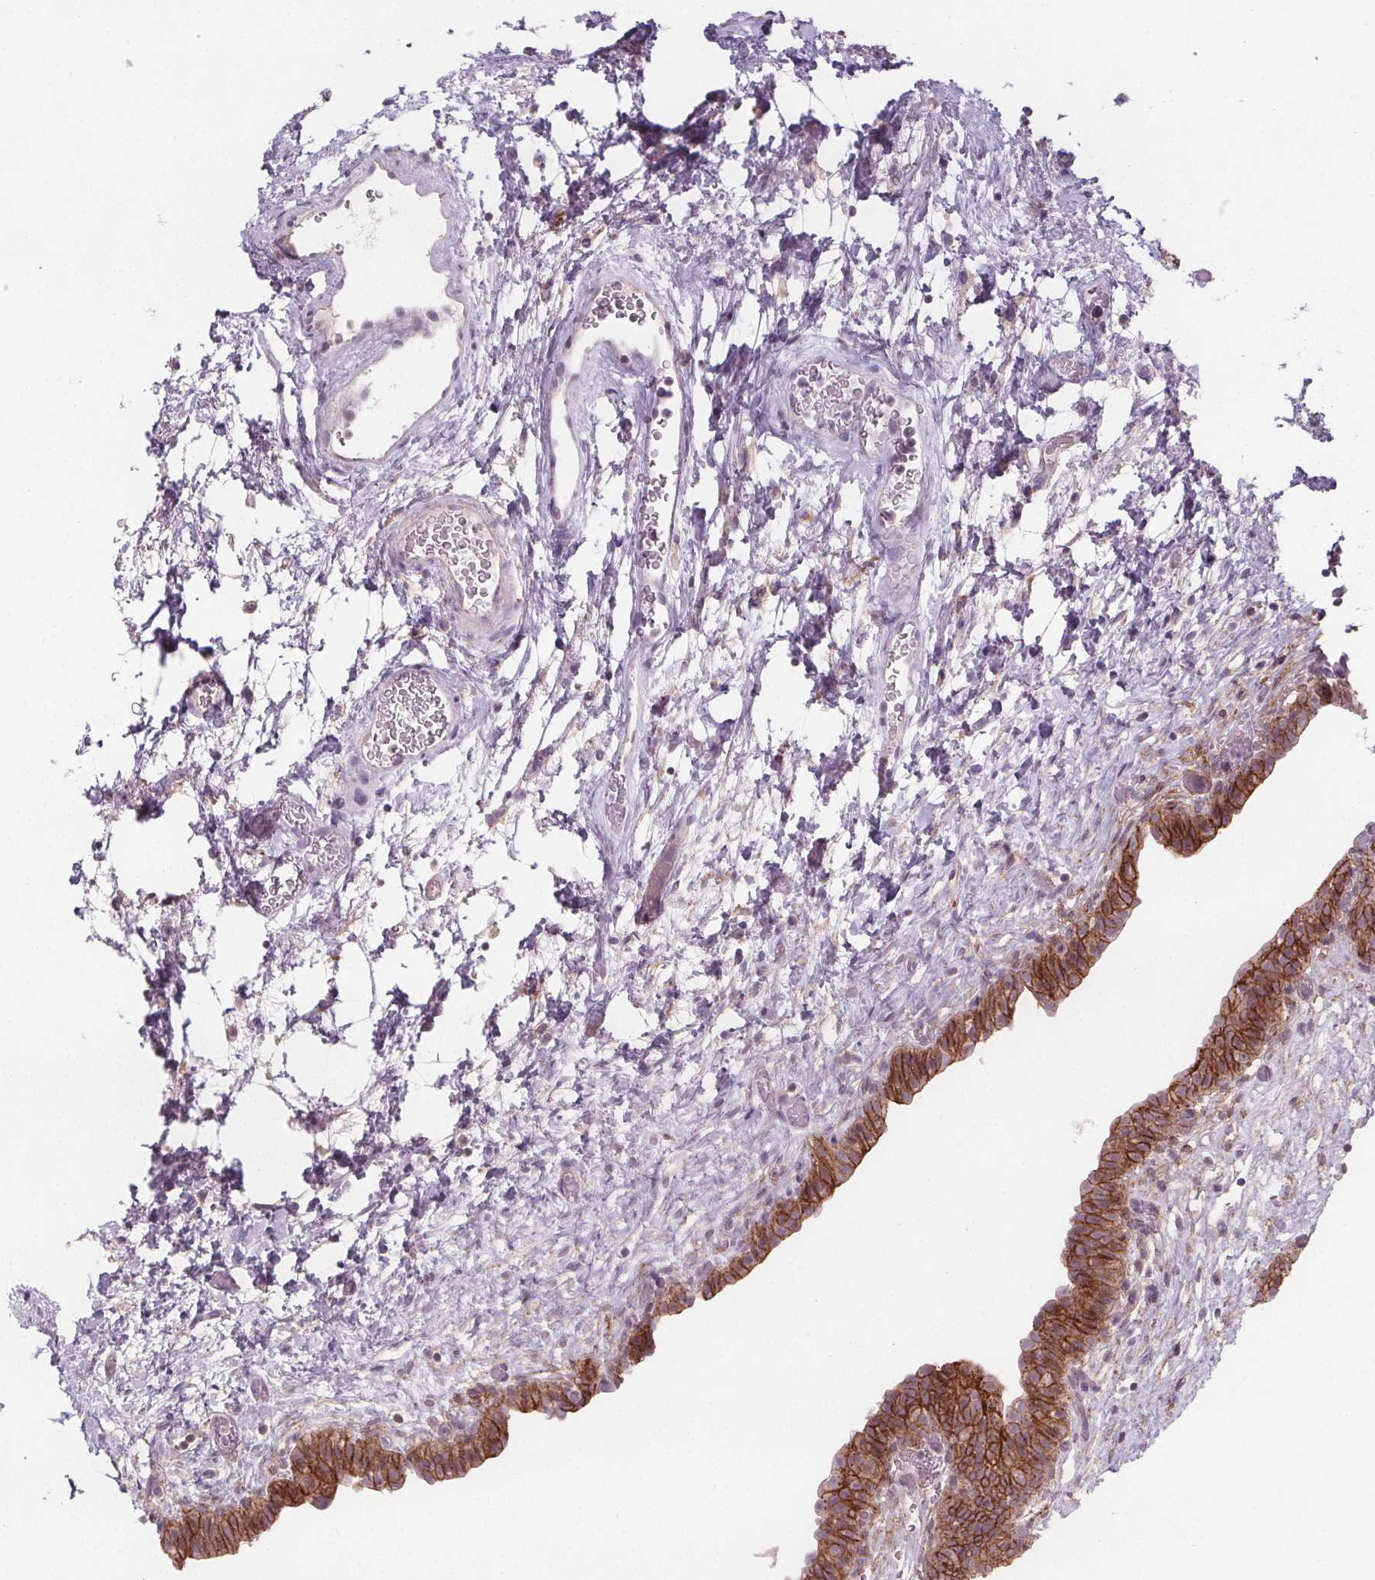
{"staining": {"intensity": "strong", "quantity": "25%-75%", "location": "cytoplasmic/membranous"}, "tissue": "urinary bladder", "cell_type": "Urothelial cells", "image_type": "normal", "snomed": [{"axis": "morphology", "description": "Normal tissue, NOS"}, {"axis": "topography", "description": "Urinary bladder"}], "caption": "A brown stain shows strong cytoplasmic/membranous staining of a protein in urothelial cells of unremarkable urinary bladder. The staining was performed using DAB (3,3'-diaminobenzidine), with brown indicating positive protein expression. Nuclei are stained blue with hematoxylin.", "gene": "ATP1A1", "patient": {"sex": "male", "age": 69}}